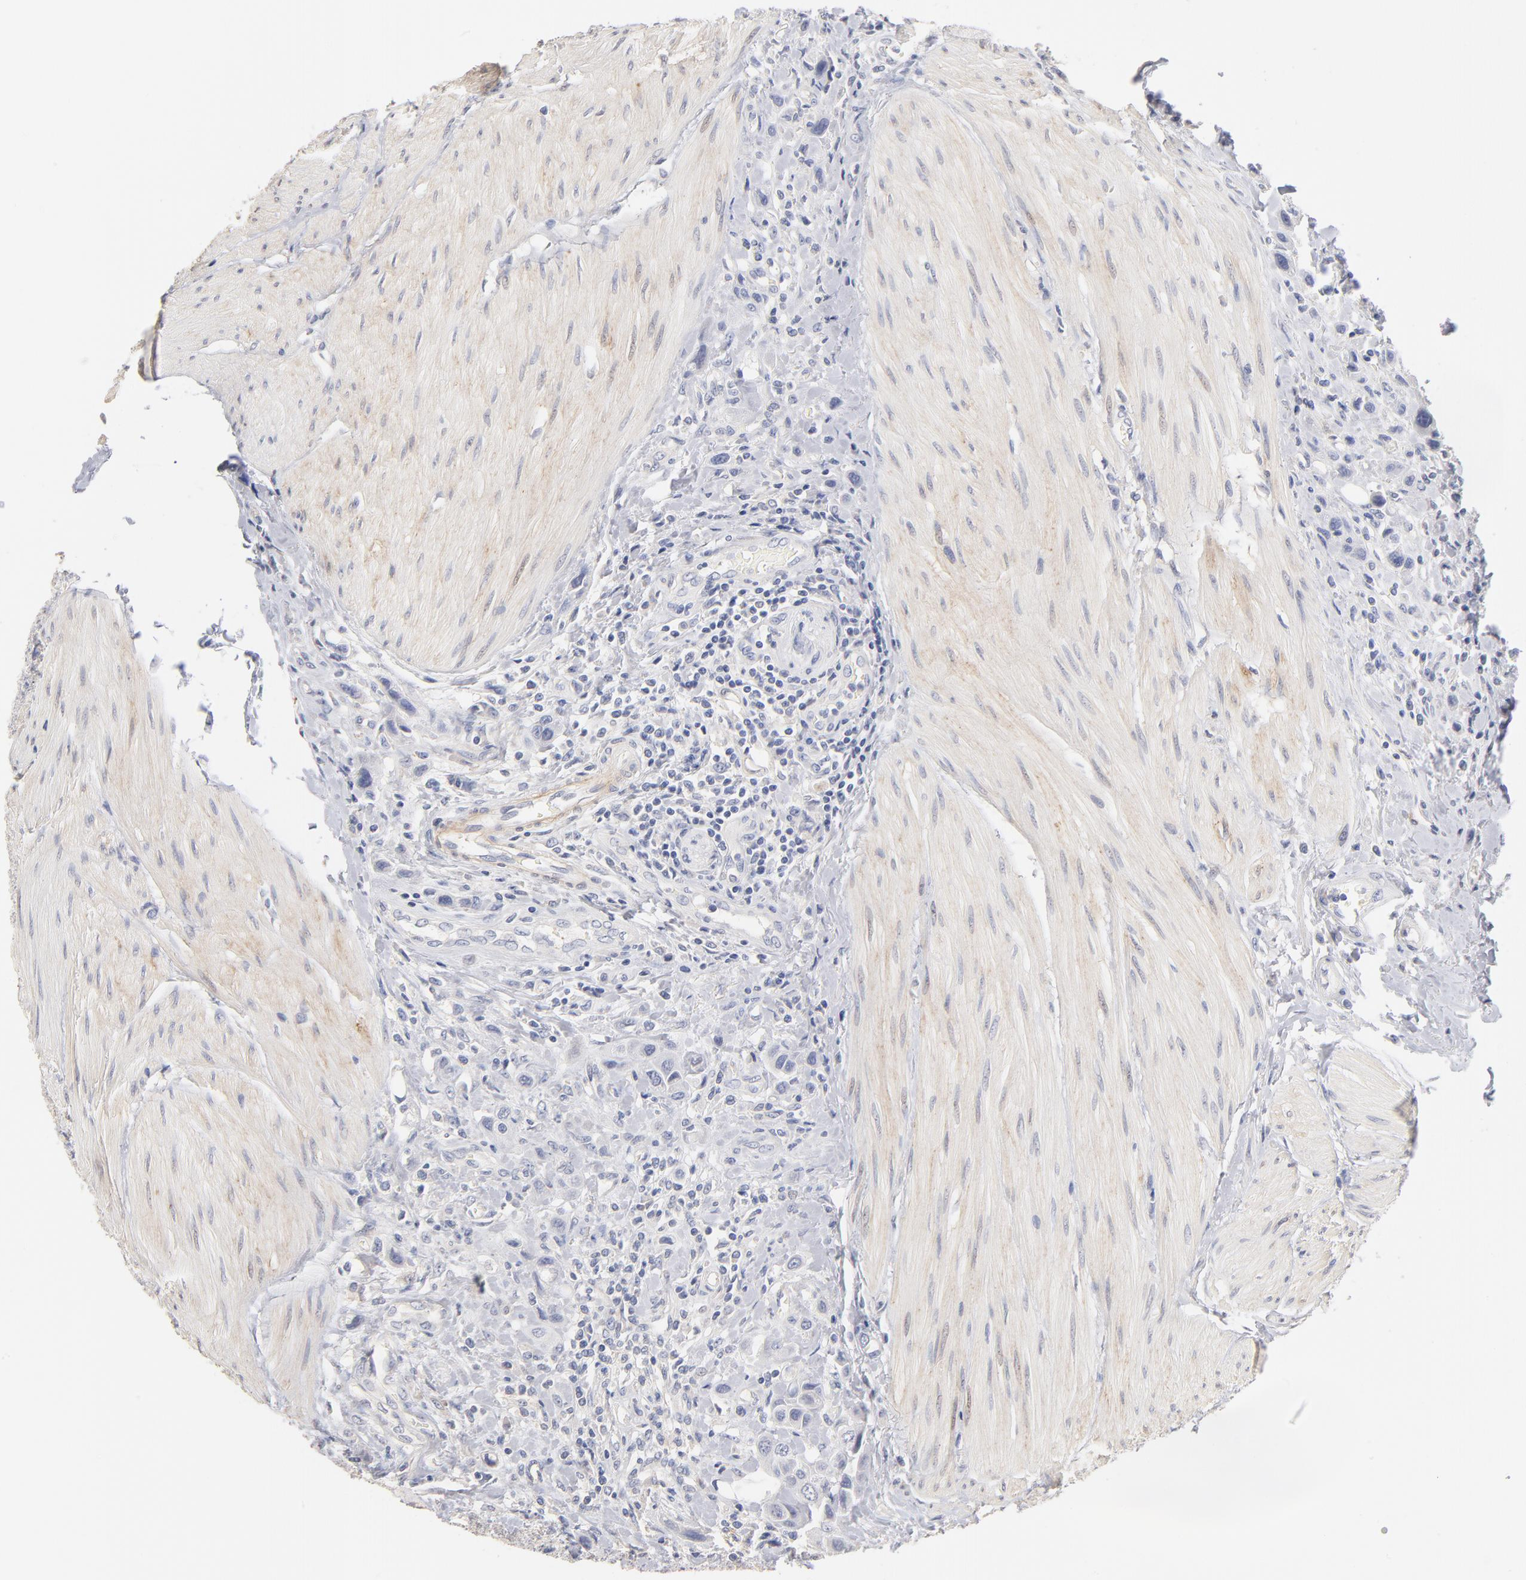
{"staining": {"intensity": "negative", "quantity": "none", "location": "none"}, "tissue": "urothelial cancer", "cell_type": "Tumor cells", "image_type": "cancer", "snomed": [{"axis": "morphology", "description": "Urothelial carcinoma, High grade"}, {"axis": "topography", "description": "Urinary bladder"}], "caption": "Urothelial cancer was stained to show a protein in brown. There is no significant positivity in tumor cells.", "gene": "ITGA8", "patient": {"sex": "male", "age": 50}}